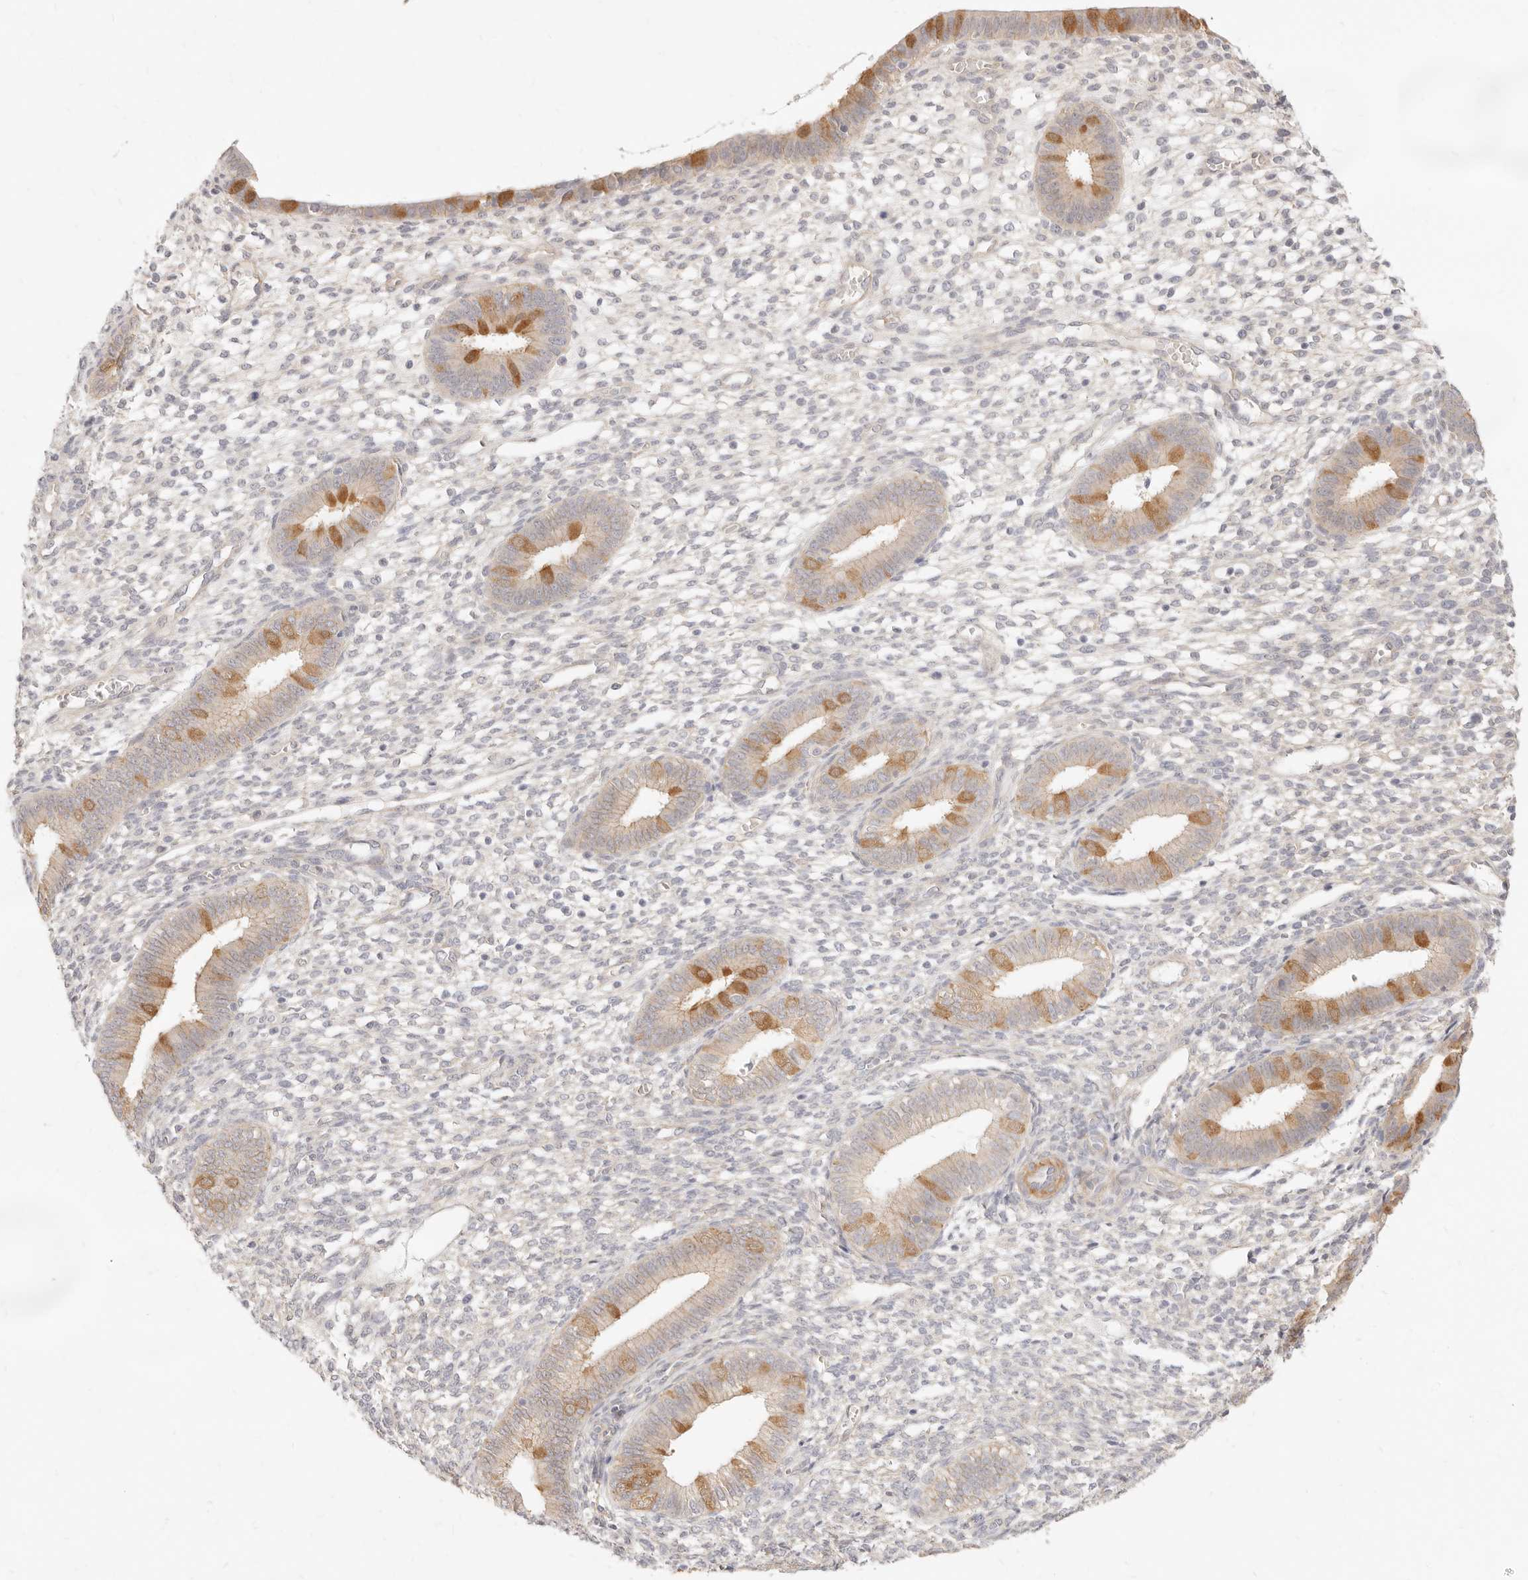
{"staining": {"intensity": "negative", "quantity": "none", "location": "none"}, "tissue": "endometrium", "cell_type": "Cells in endometrial stroma", "image_type": "normal", "snomed": [{"axis": "morphology", "description": "Normal tissue, NOS"}, {"axis": "topography", "description": "Endometrium"}], "caption": "DAB (3,3'-diaminobenzidine) immunohistochemical staining of benign endometrium shows no significant staining in cells in endometrial stroma. (DAB (3,3'-diaminobenzidine) IHC with hematoxylin counter stain).", "gene": "UBXN10", "patient": {"sex": "female", "age": 46}}